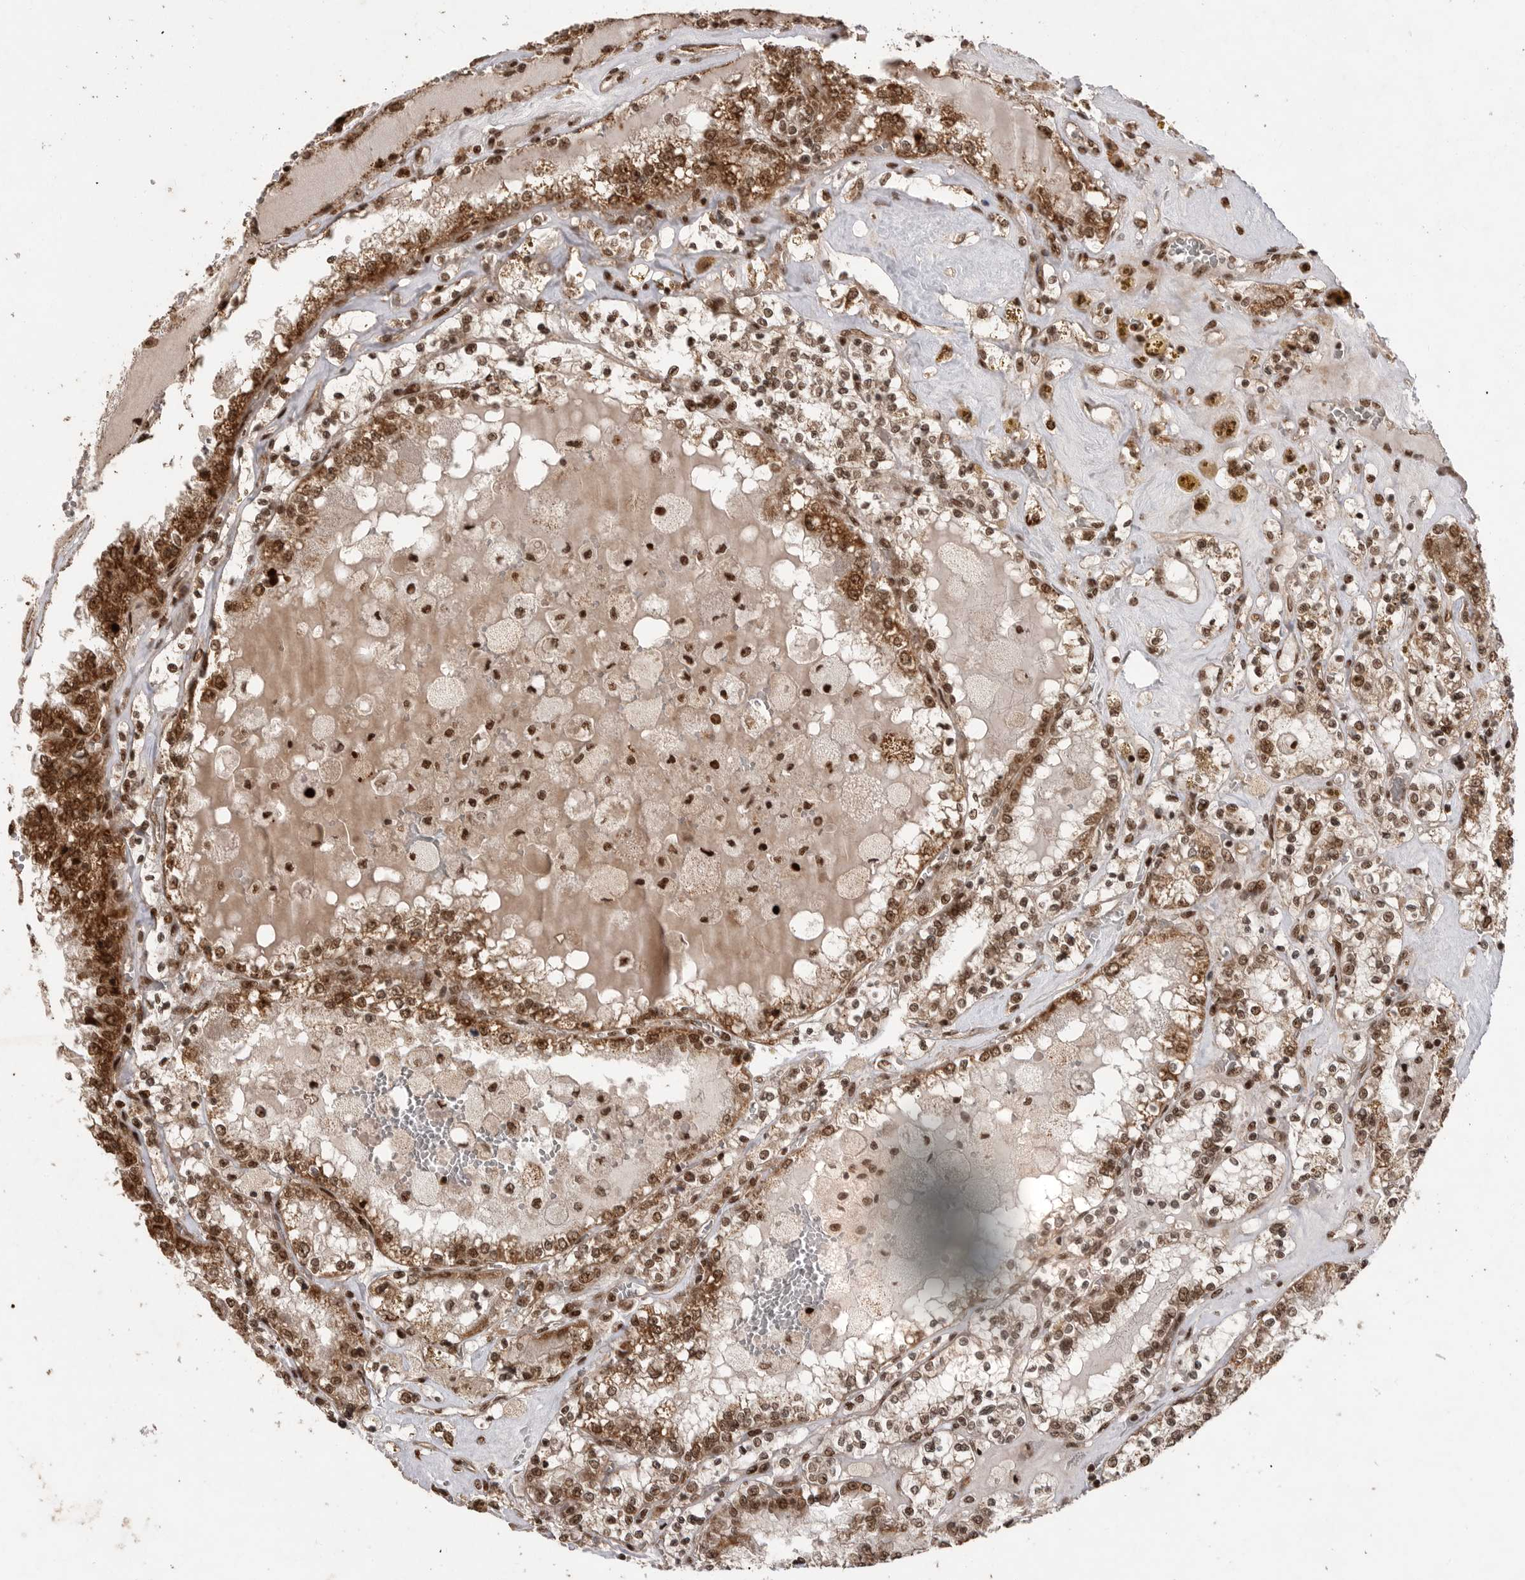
{"staining": {"intensity": "moderate", "quantity": ">75%", "location": "cytoplasmic/membranous,nuclear"}, "tissue": "renal cancer", "cell_type": "Tumor cells", "image_type": "cancer", "snomed": [{"axis": "morphology", "description": "Adenocarcinoma, NOS"}, {"axis": "topography", "description": "Kidney"}], "caption": "Immunohistochemistry of renal adenocarcinoma shows medium levels of moderate cytoplasmic/membranous and nuclear staining in approximately >75% of tumor cells. (DAB (3,3'-diaminobenzidine) = brown stain, brightfield microscopy at high magnification).", "gene": "PPP1R8", "patient": {"sex": "female", "age": 56}}